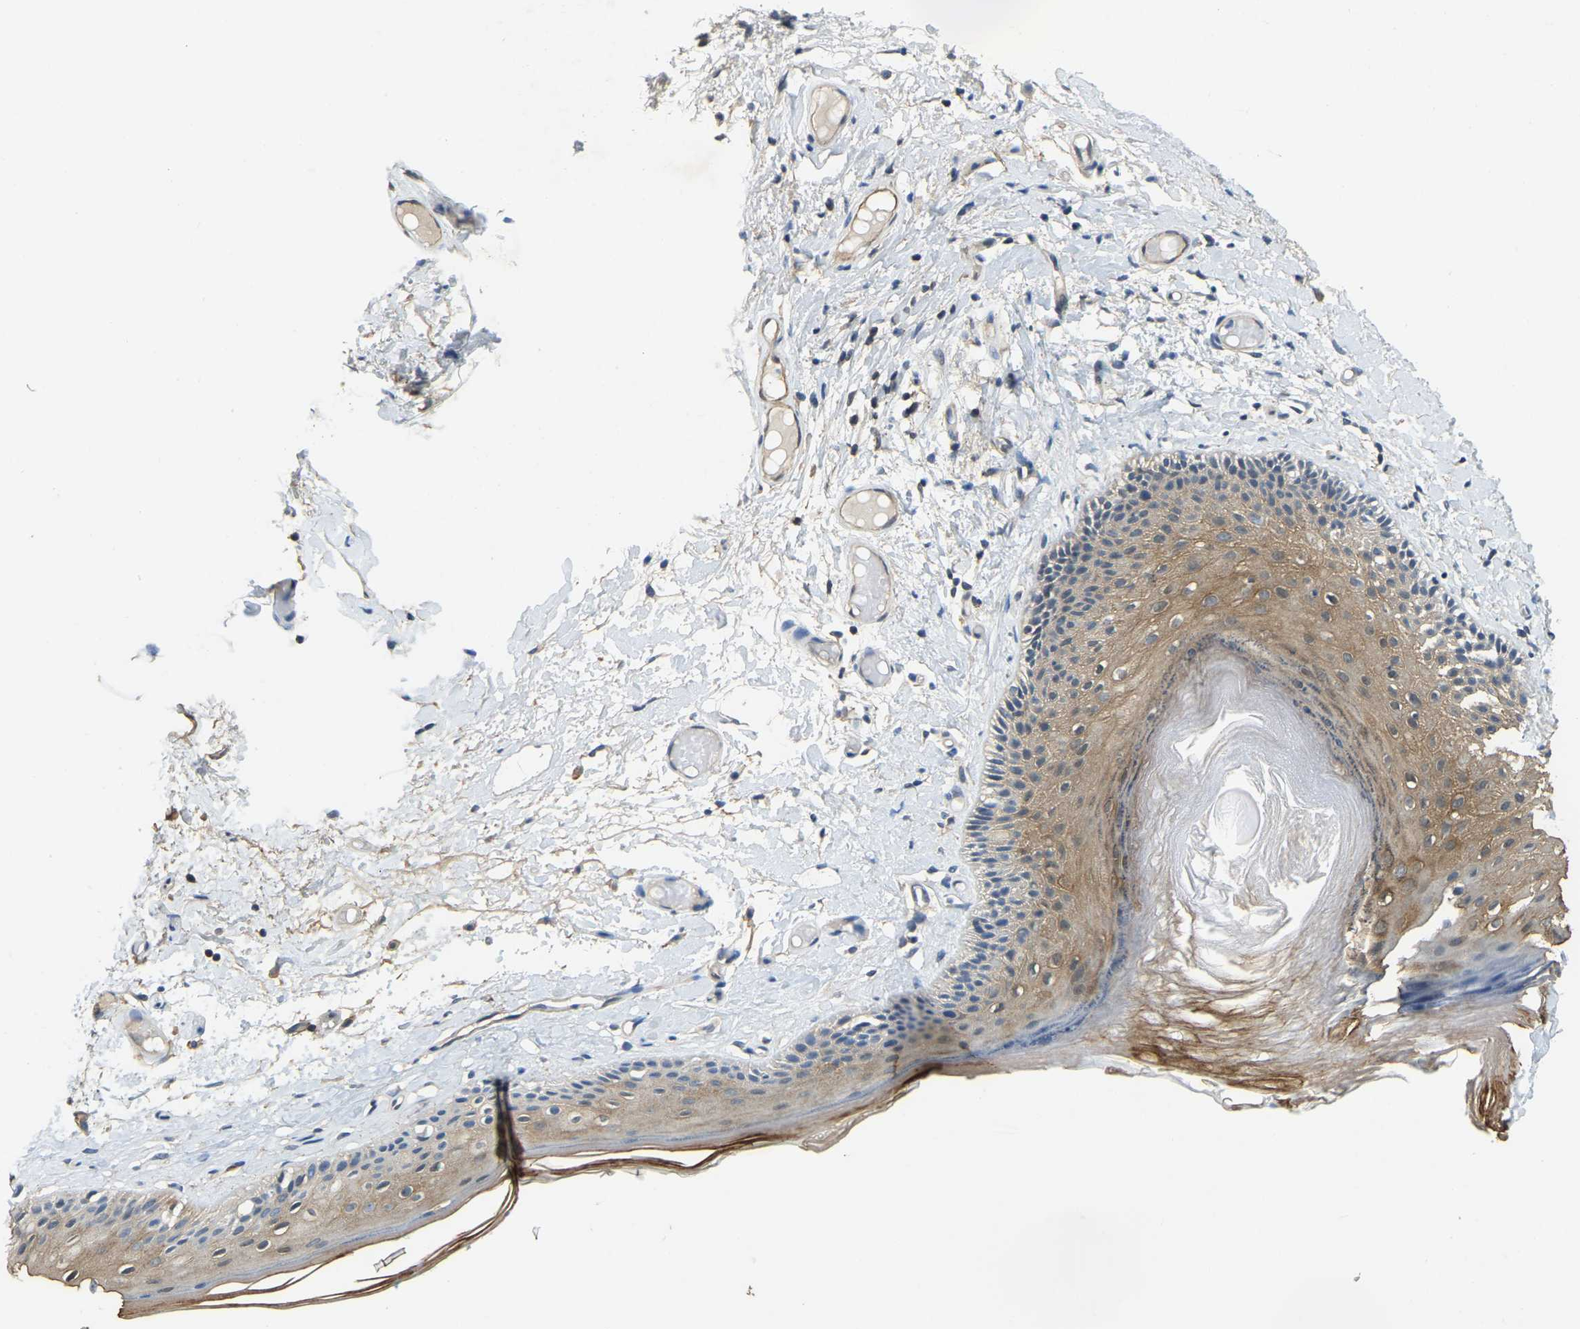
{"staining": {"intensity": "moderate", "quantity": ">75%", "location": "cytoplasmic/membranous"}, "tissue": "skin", "cell_type": "Epidermal cells", "image_type": "normal", "snomed": [{"axis": "morphology", "description": "Normal tissue, NOS"}, {"axis": "topography", "description": "Vulva"}], "caption": "The image displays a brown stain indicating the presence of a protein in the cytoplasmic/membranous of epidermal cells in skin. The protein of interest is shown in brown color, while the nuclei are stained blue.", "gene": "AHNAK", "patient": {"sex": "female", "age": 73}}